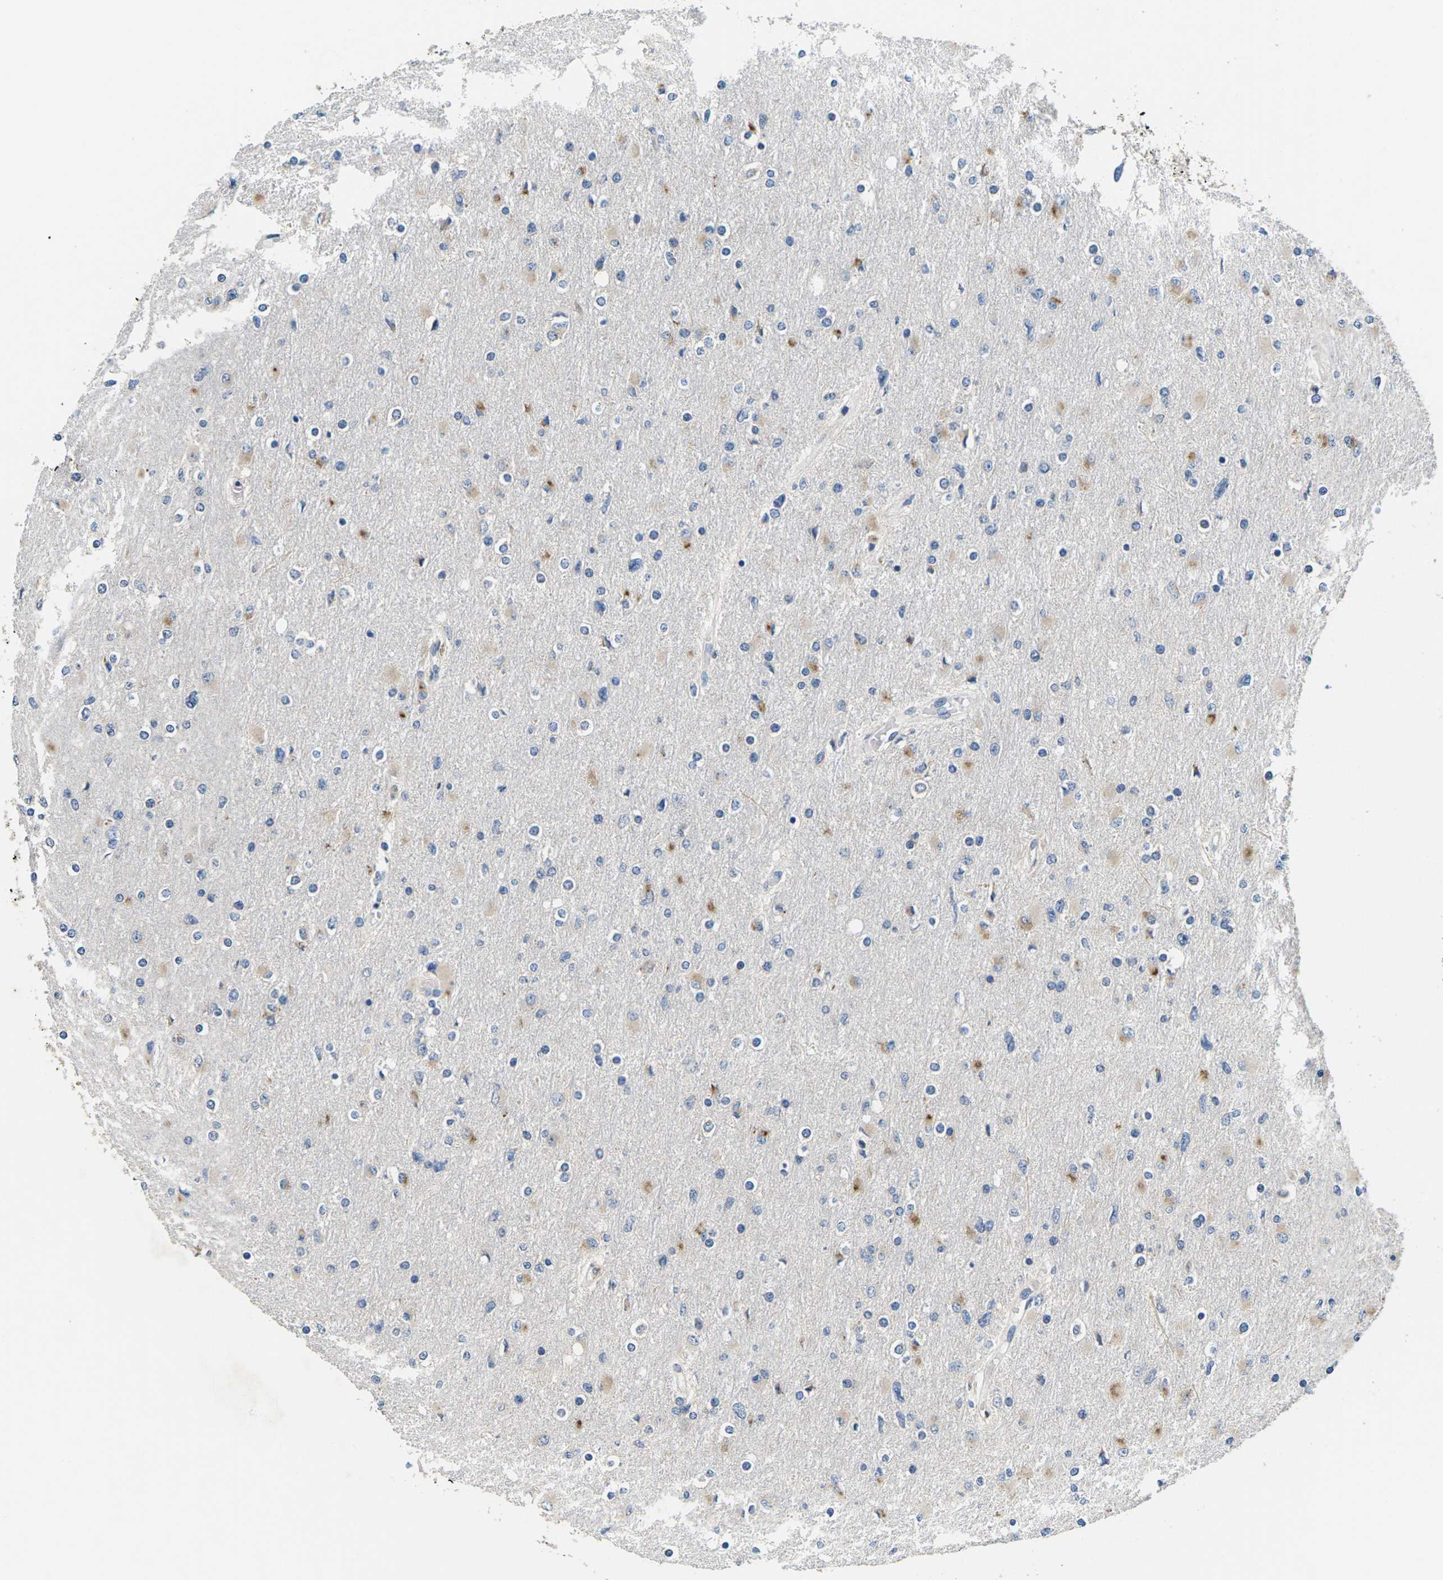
{"staining": {"intensity": "weak", "quantity": "<25%", "location": "cytoplasmic/membranous"}, "tissue": "glioma", "cell_type": "Tumor cells", "image_type": "cancer", "snomed": [{"axis": "morphology", "description": "Glioma, malignant, High grade"}, {"axis": "topography", "description": "Cerebral cortex"}], "caption": "Immunohistochemistry (IHC) image of glioma stained for a protein (brown), which reveals no positivity in tumor cells.", "gene": "ERGIC3", "patient": {"sex": "female", "age": 36}}